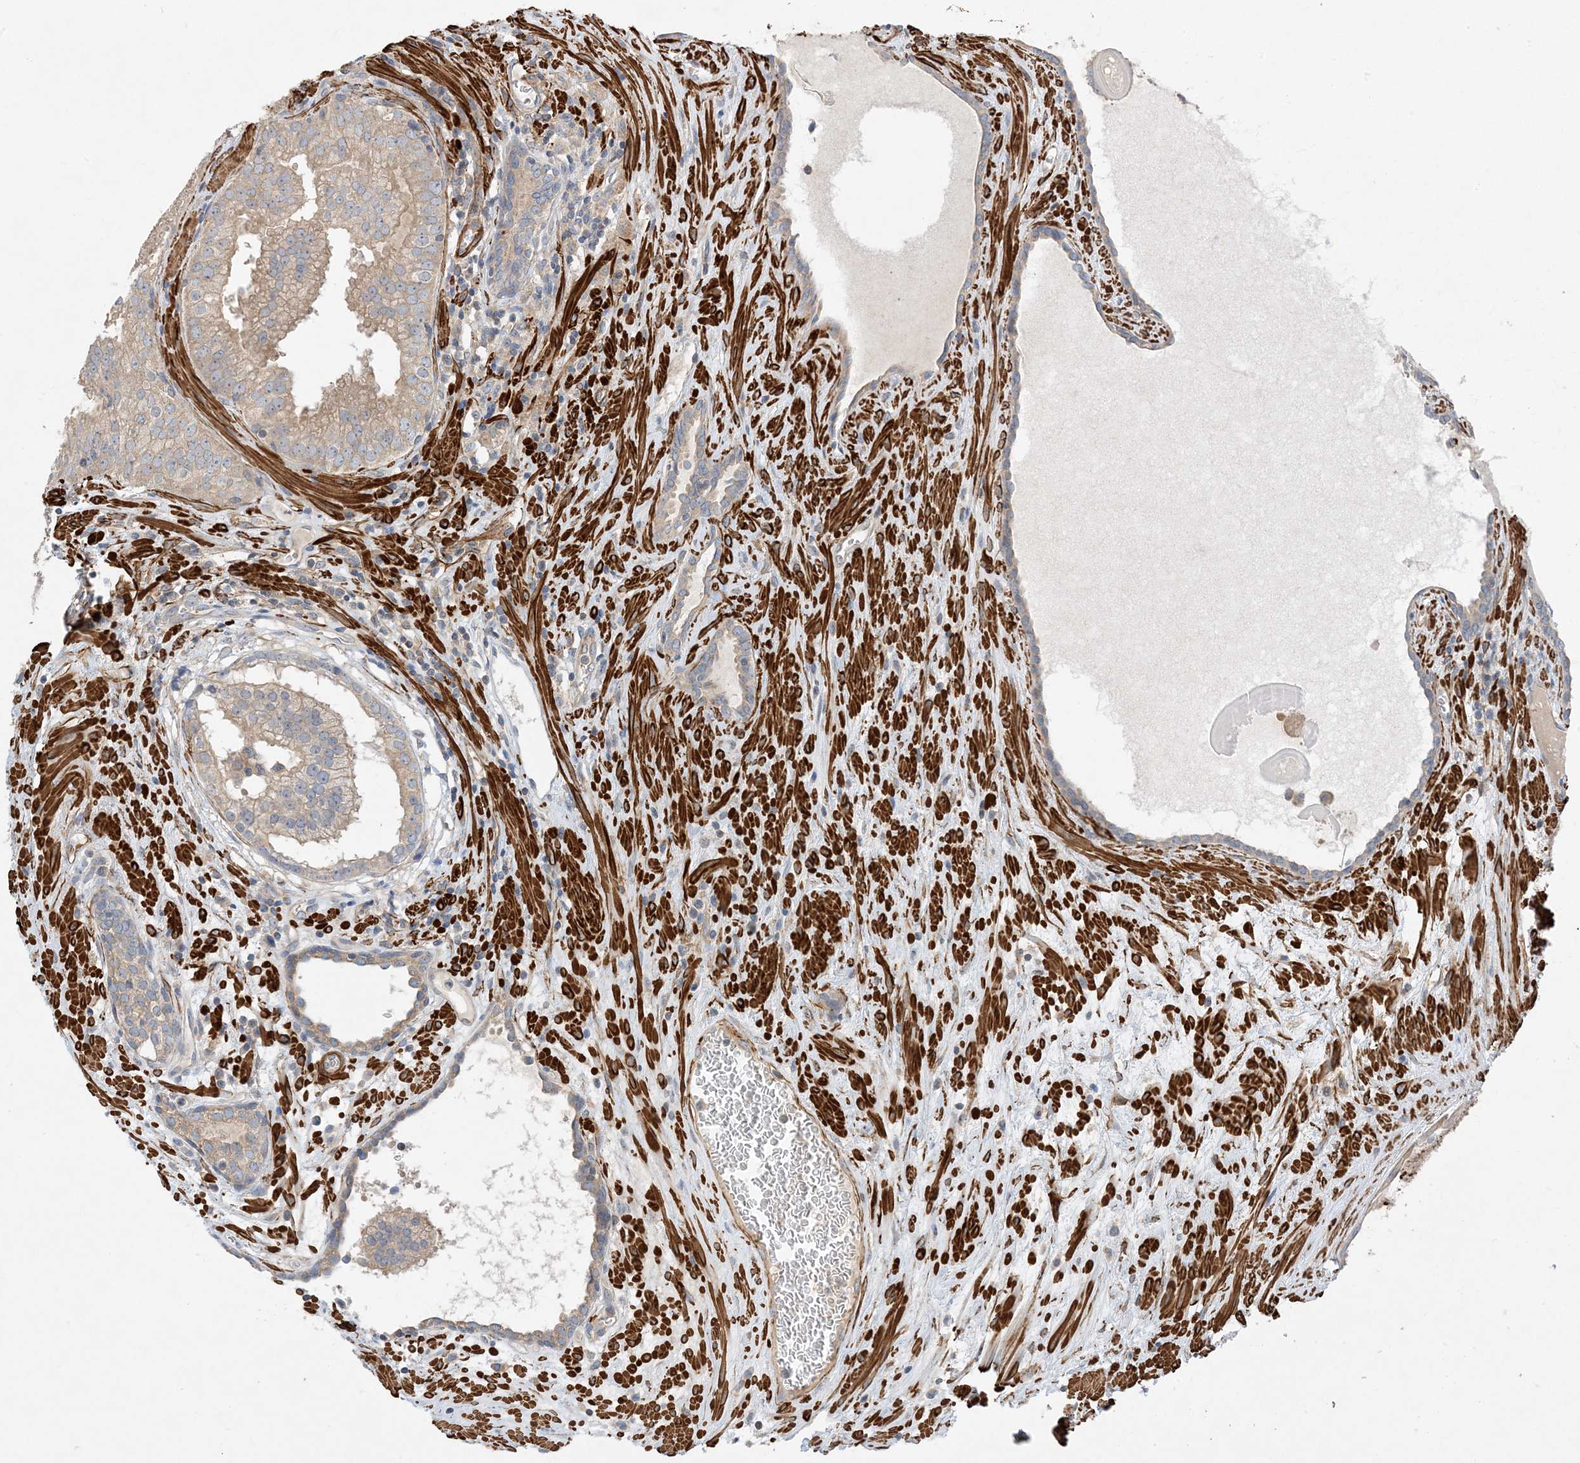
{"staining": {"intensity": "moderate", "quantity": "<25%", "location": "cytoplasmic/membranous"}, "tissue": "prostate cancer", "cell_type": "Tumor cells", "image_type": "cancer", "snomed": [{"axis": "morphology", "description": "Adenocarcinoma, High grade"}, {"axis": "topography", "description": "Prostate"}], "caption": "Immunohistochemistry (DAB) staining of adenocarcinoma (high-grade) (prostate) exhibits moderate cytoplasmic/membranous protein staining in approximately <25% of tumor cells. The protein of interest is stained brown, and the nuclei are stained in blue (DAB (3,3'-diaminobenzidine) IHC with brightfield microscopy, high magnification).", "gene": "KIFBP", "patient": {"sex": "male", "age": 68}}